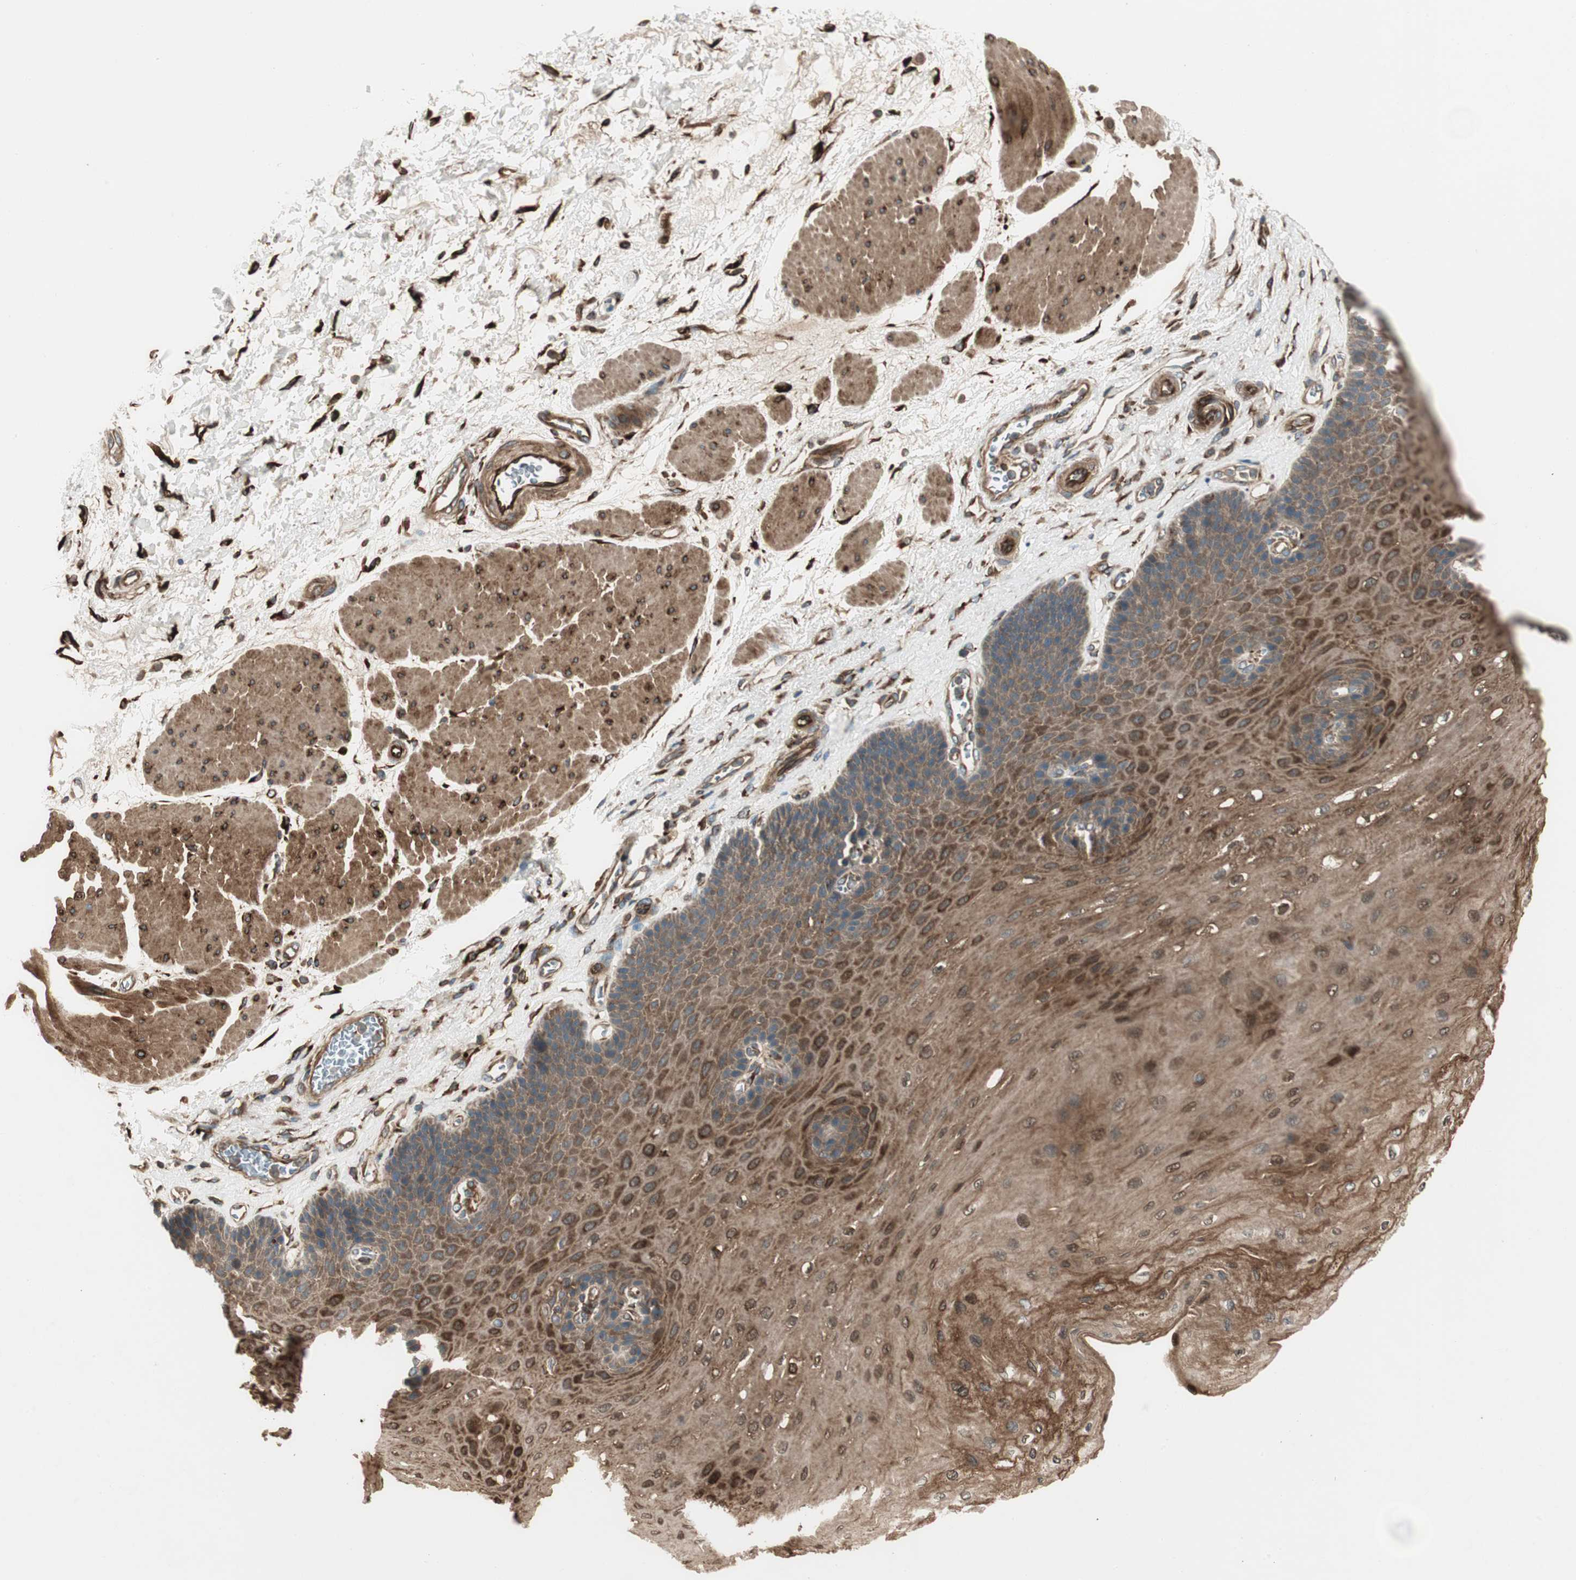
{"staining": {"intensity": "moderate", "quantity": ">75%", "location": "cytoplasmic/membranous"}, "tissue": "esophagus", "cell_type": "Squamous epithelial cells", "image_type": "normal", "snomed": [{"axis": "morphology", "description": "Normal tissue, NOS"}, {"axis": "topography", "description": "Esophagus"}], "caption": "Squamous epithelial cells show medium levels of moderate cytoplasmic/membranous expression in approximately >75% of cells in benign esophagus.", "gene": "PRKG1", "patient": {"sex": "female", "age": 72}}